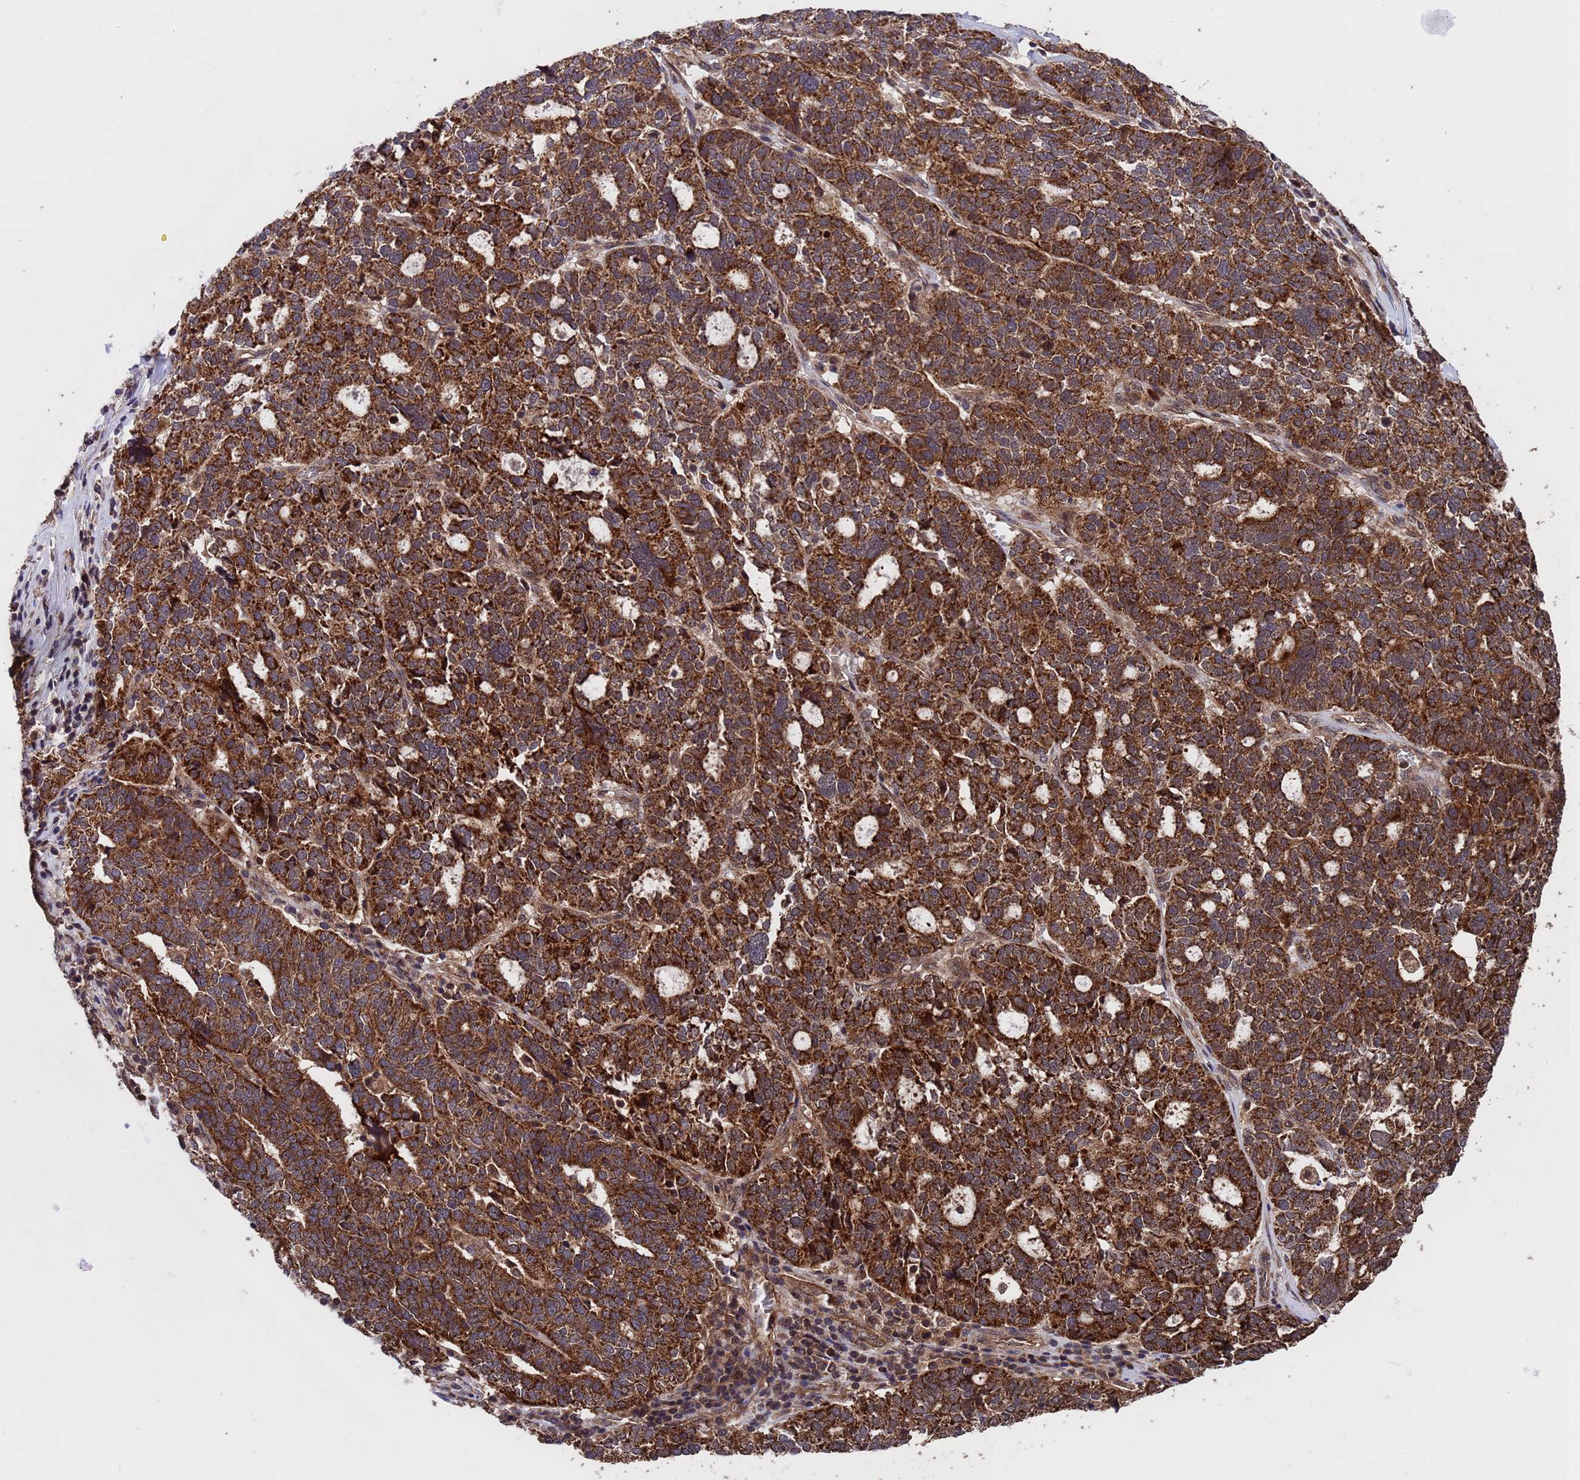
{"staining": {"intensity": "strong", "quantity": ">75%", "location": "cytoplasmic/membranous"}, "tissue": "ovarian cancer", "cell_type": "Tumor cells", "image_type": "cancer", "snomed": [{"axis": "morphology", "description": "Cystadenocarcinoma, serous, NOS"}, {"axis": "topography", "description": "Ovary"}], "caption": "This is a photomicrograph of immunohistochemistry (IHC) staining of ovarian serous cystadenocarcinoma, which shows strong staining in the cytoplasmic/membranous of tumor cells.", "gene": "TSR3", "patient": {"sex": "female", "age": 59}}